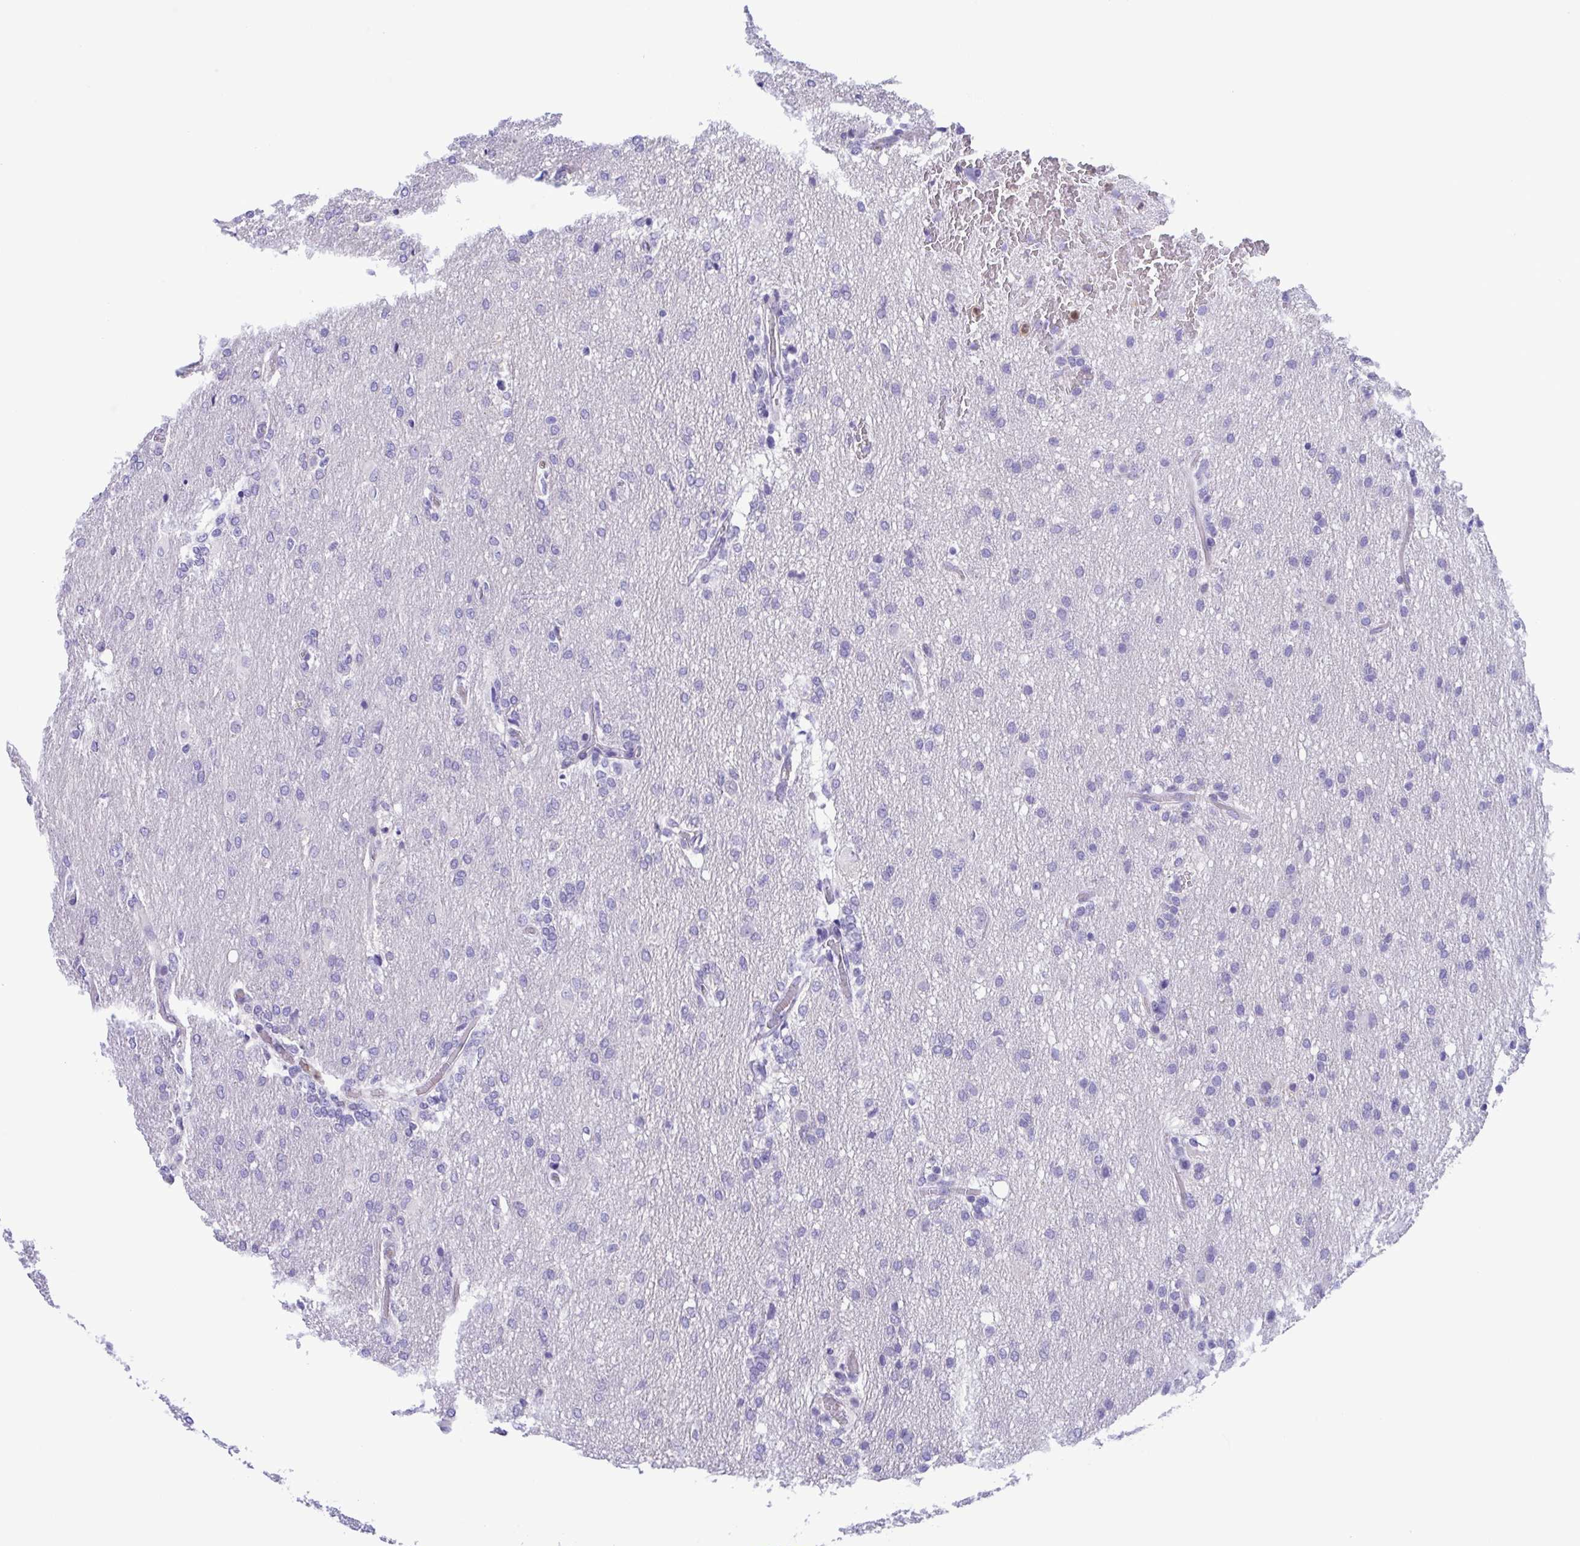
{"staining": {"intensity": "negative", "quantity": "none", "location": "none"}, "tissue": "glioma", "cell_type": "Tumor cells", "image_type": "cancer", "snomed": [{"axis": "morphology", "description": "Glioma, malignant, High grade"}, {"axis": "topography", "description": "Brain"}], "caption": "A high-resolution micrograph shows immunohistochemistry (IHC) staining of high-grade glioma (malignant), which exhibits no significant staining in tumor cells.", "gene": "LDHC", "patient": {"sex": "male", "age": 68}}